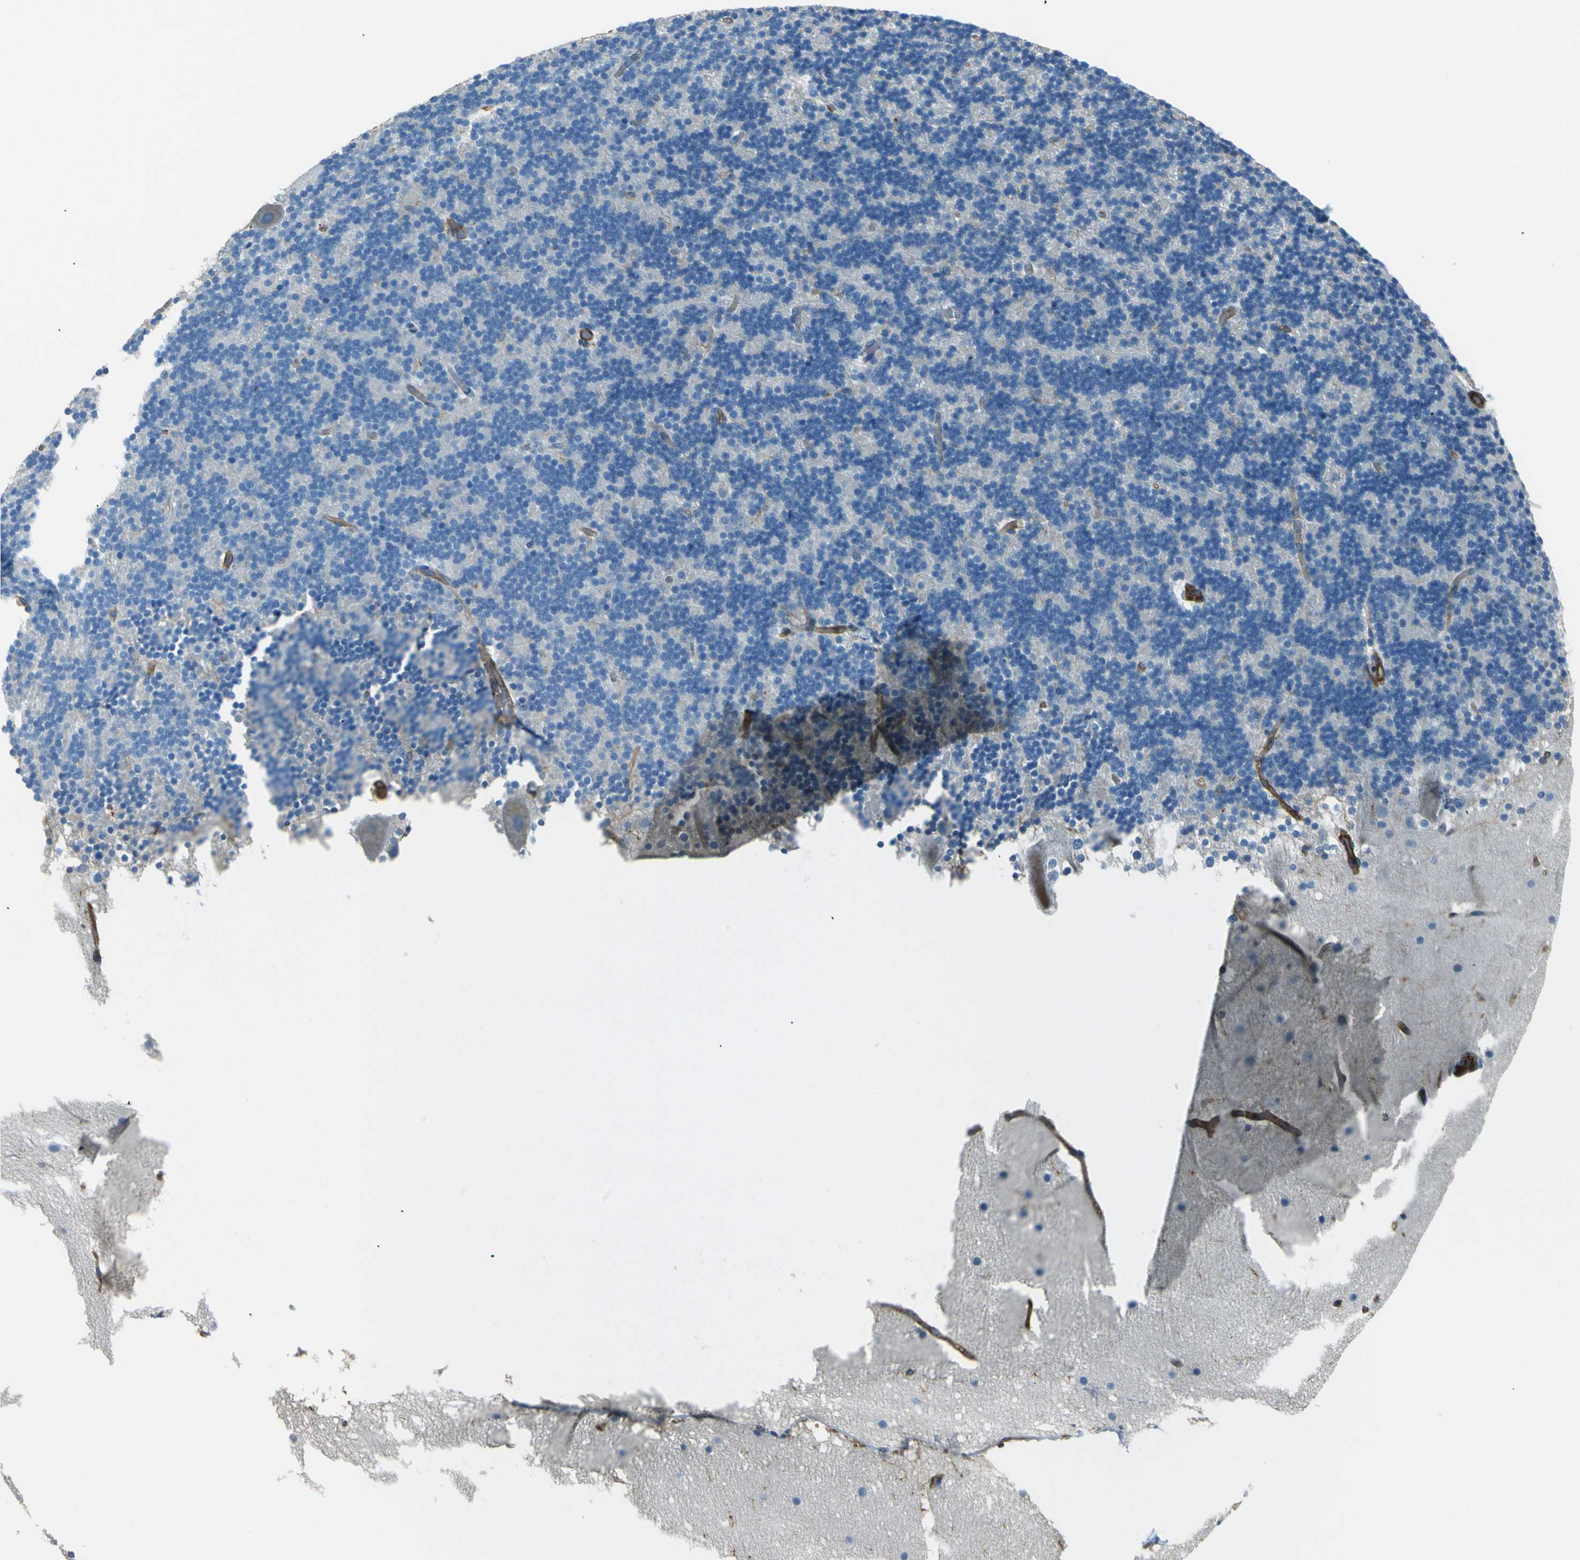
{"staining": {"intensity": "negative", "quantity": "none", "location": "none"}, "tissue": "cerebellum", "cell_type": "Cells in granular layer", "image_type": "normal", "snomed": [{"axis": "morphology", "description": "Normal tissue, NOS"}, {"axis": "topography", "description": "Cerebellum"}], "caption": "Image shows no significant protein positivity in cells in granular layer of benign cerebellum.", "gene": "ENTPD1", "patient": {"sex": "male", "age": 45}}